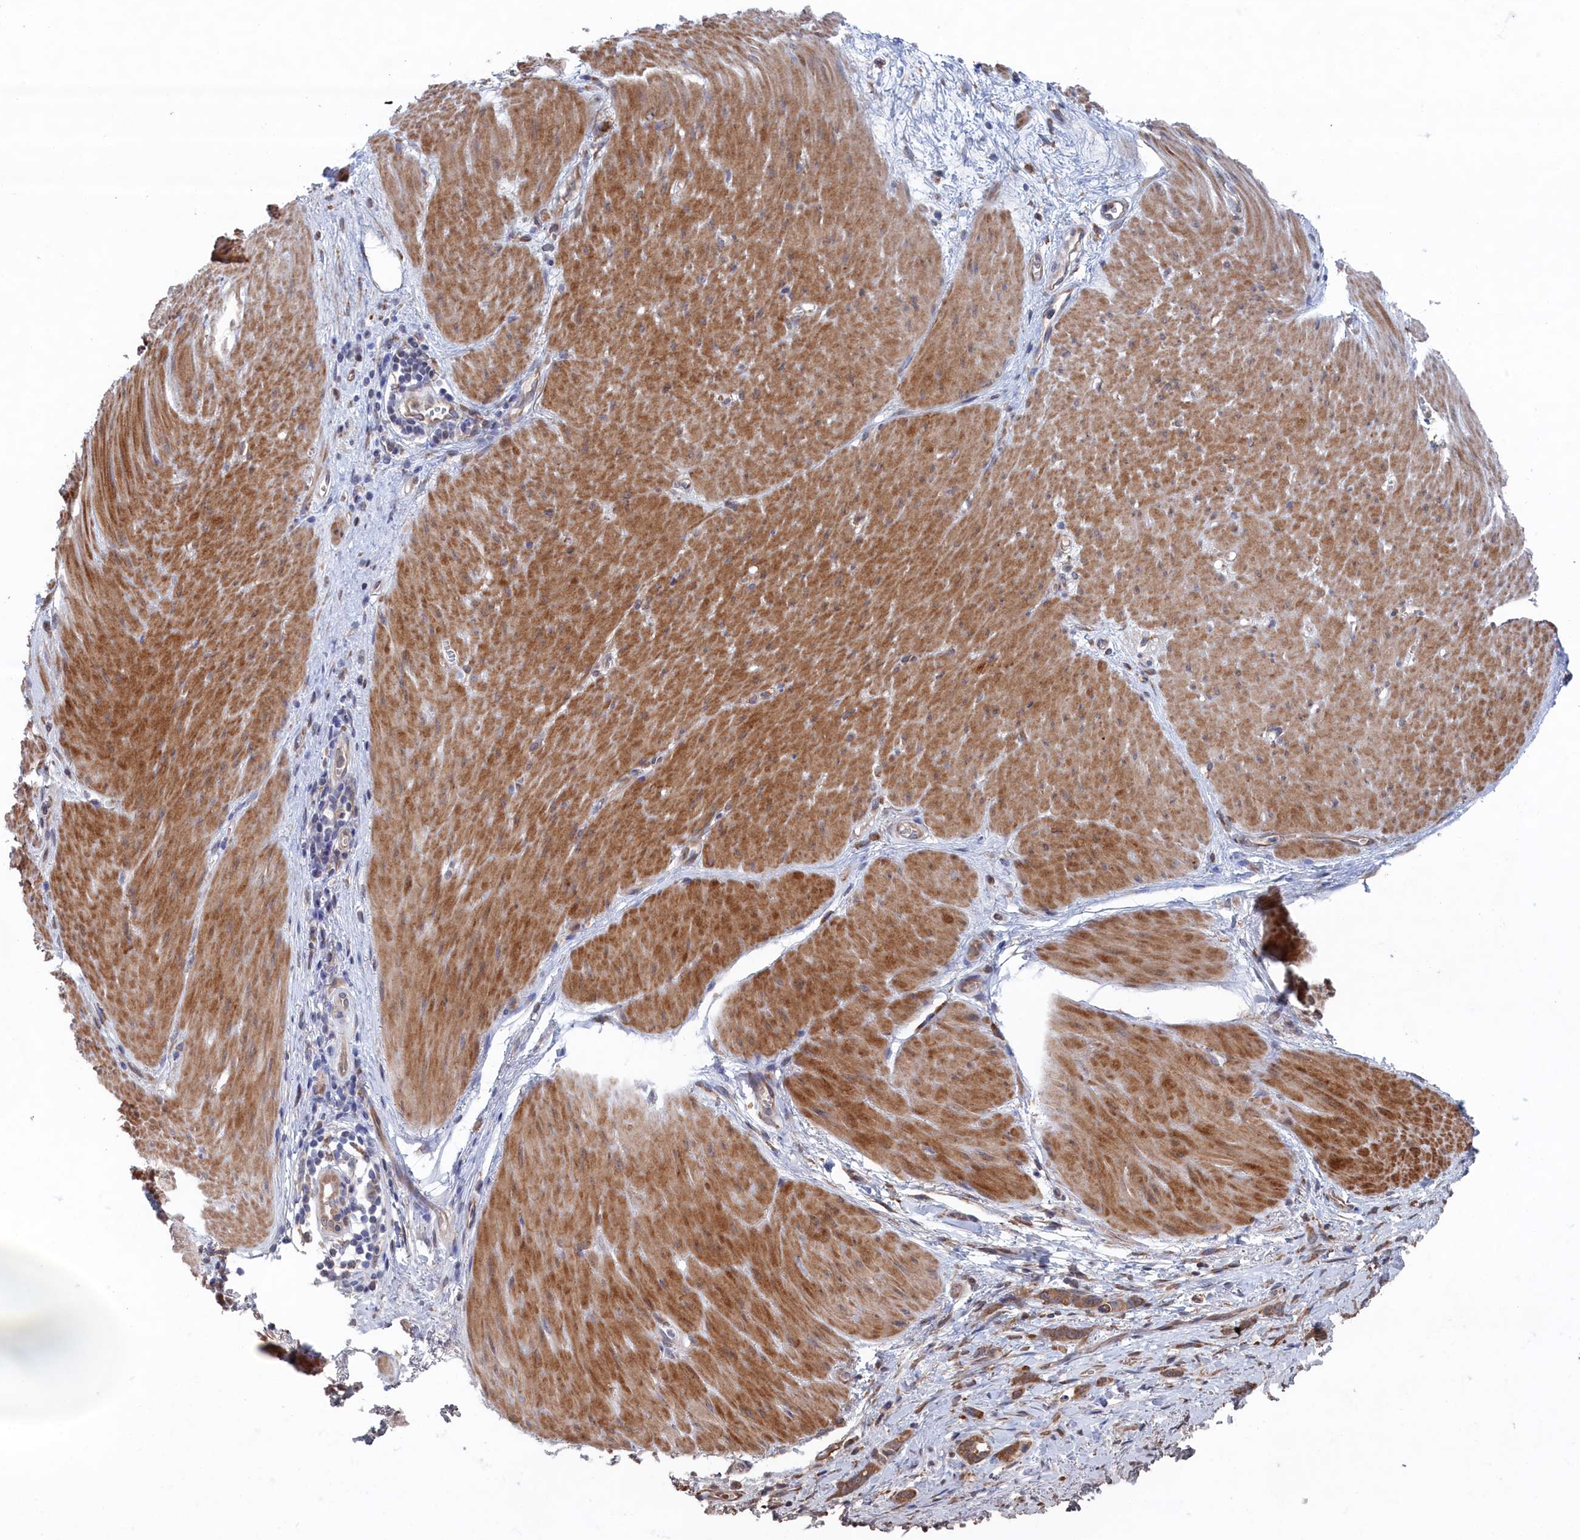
{"staining": {"intensity": "moderate", "quantity": "25%-75%", "location": "cytoplasmic/membranous"}, "tissue": "stomach cancer", "cell_type": "Tumor cells", "image_type": "cancer", "snomed": [{"axis": "morphology", "description": "Adenocarcinoma, NOS"}, {"axis": "topography", "description": "Stomach"}], "caption": "High-magnification brightfield microscopy of adenocarcinoma (stomach) stained with DAB (3,3'-diaminobenzidine) (brown) and counterstained with hematoxylin (blue). tumor cells exhibit moderate cytoplasmic/membranous expression is appreciated in about25%-75% of cells.", "gene": "BPIFB6", "patient": {"sex": "female", "age": 76}}